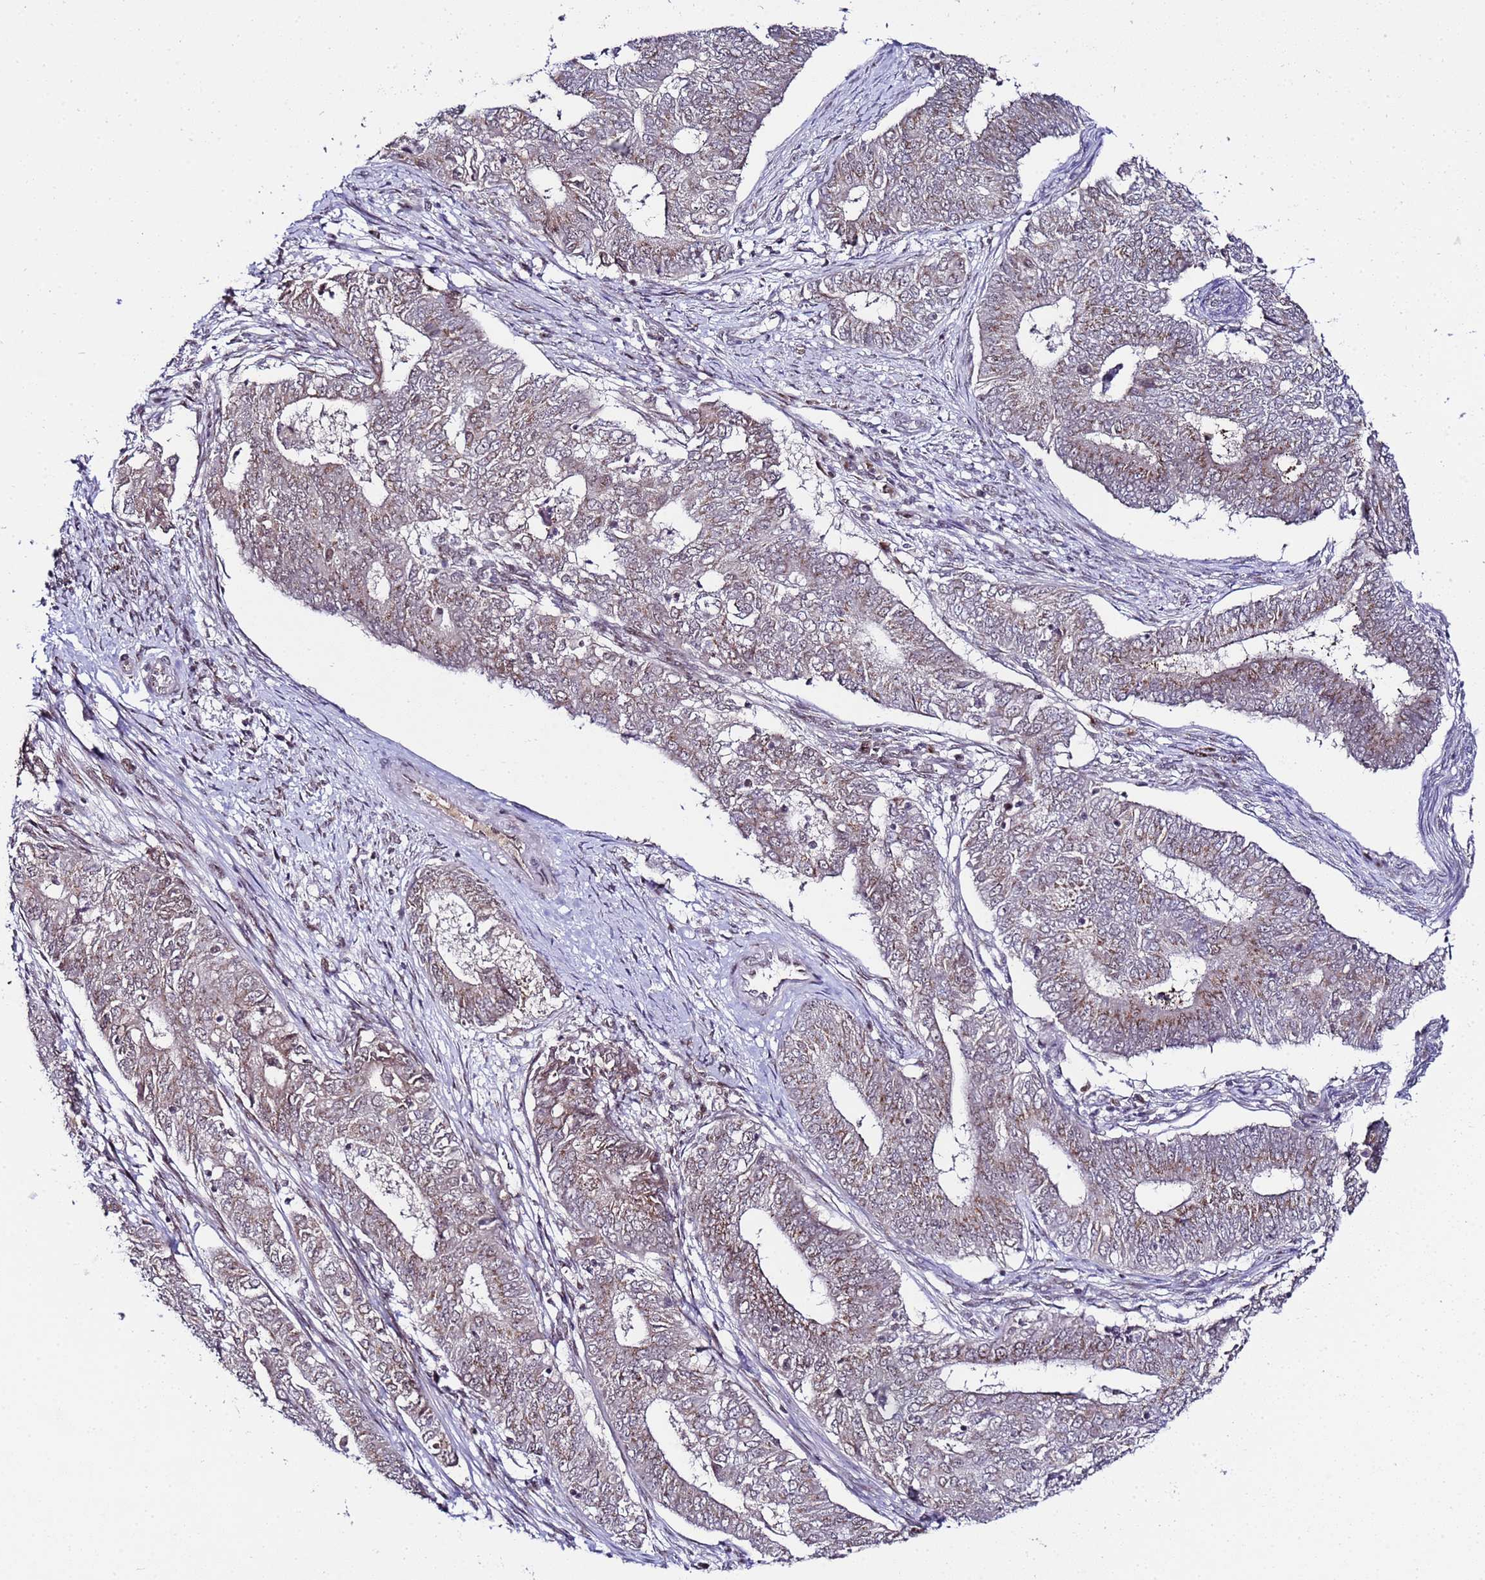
{"staining": {"intensity": "moderate", "quantity": "25%-75%", "location": "cytoplasmic/membranous"}, "tissue": "endometrial cancer", "cell_type": "Tumor cells", "image_type": "cancer", "snomed": [{"axis": "morphology", "description": "Adenocarcinoma, NOS"}, {"axis": "topography", "description": "Endometrium"}], "caption": "Endometrial adenocarcinoma stained for a protein (brown) displays moderate cytoplasmic/membranous positive expression in about 25%-75% of tumor cells.", "gene": "C19orf47", "patient": {"sex": "female", "age": 62}}